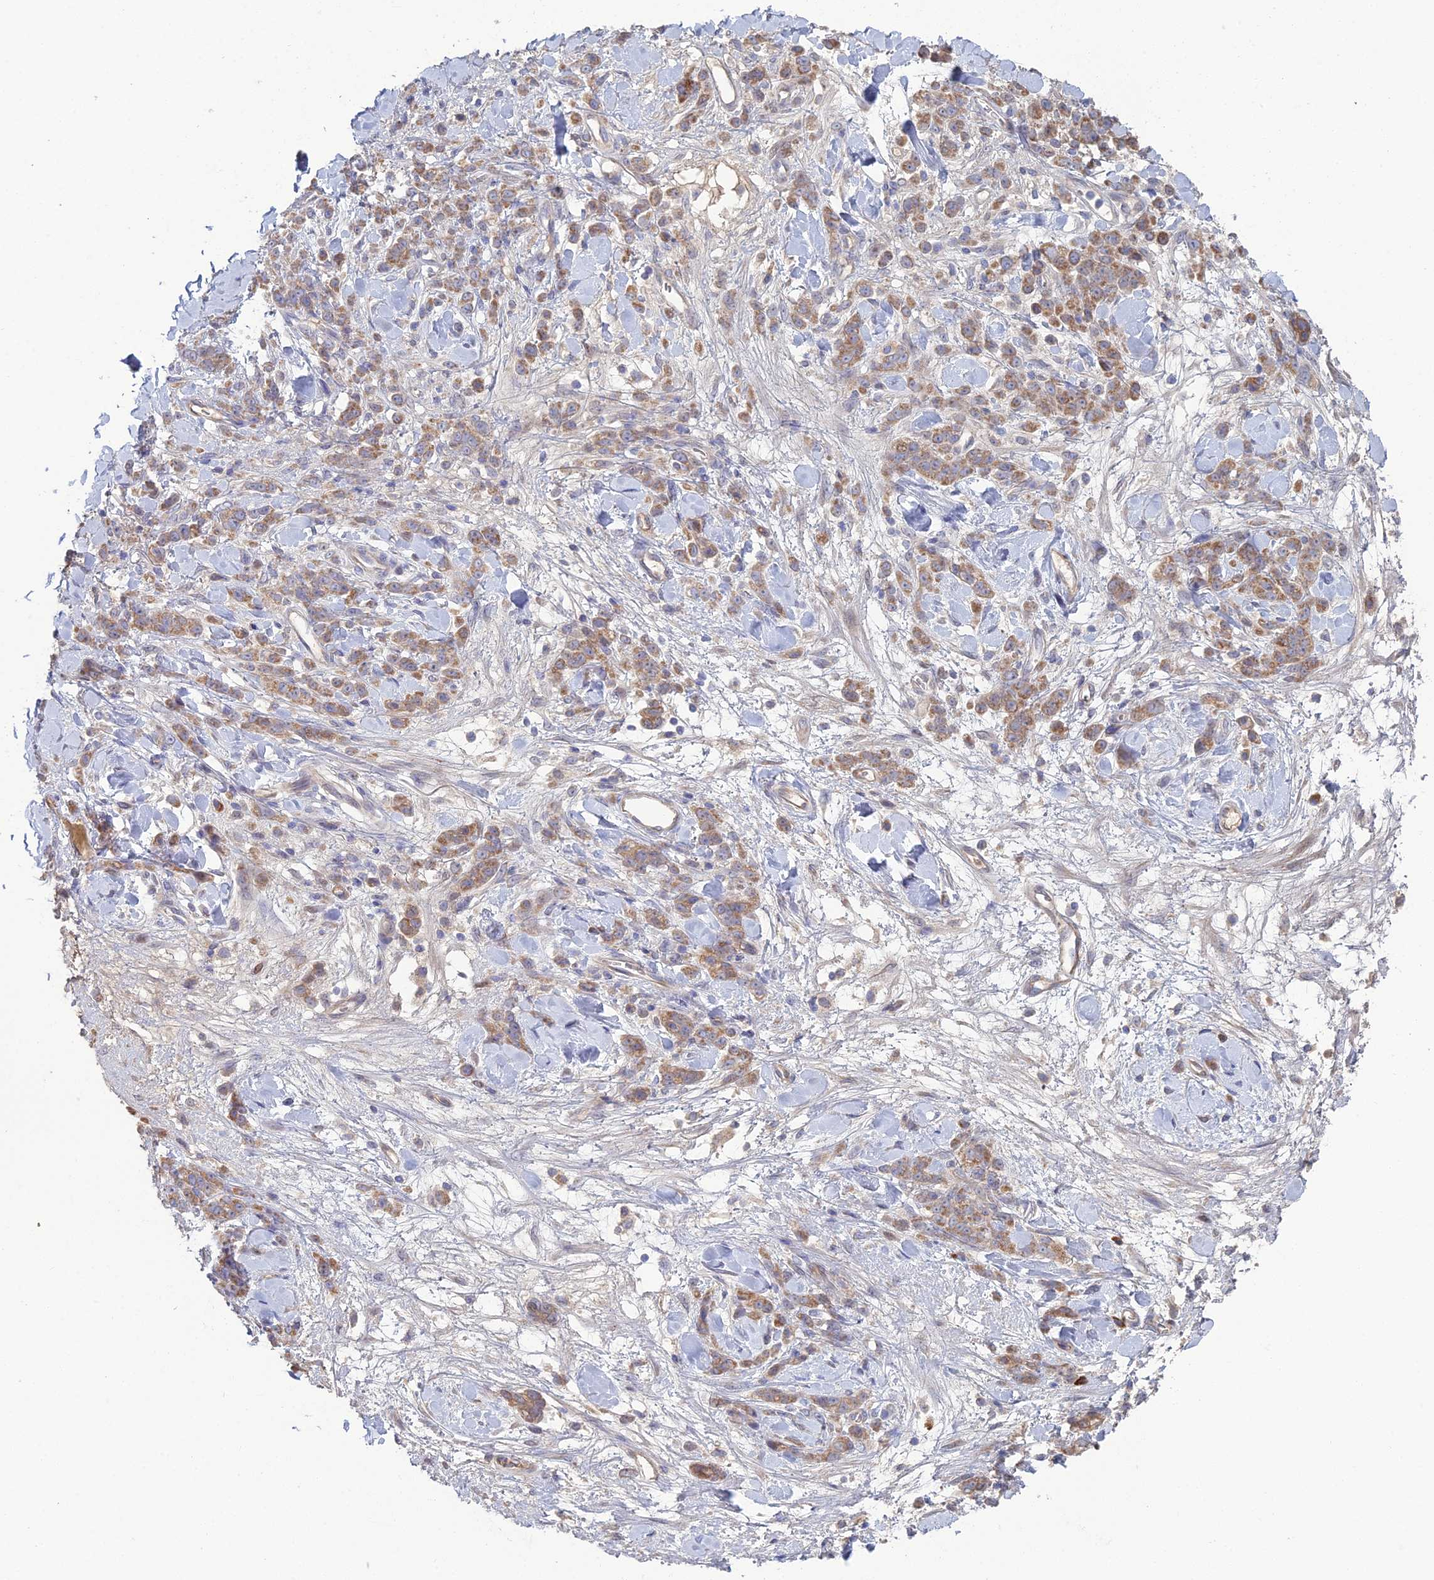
{"staining": {"intensity": "moderate", "quantity": ">75%", "location": "cytoplasmic/membranous"}, "tissue": "stomach cancer", "cell_type": "Tumor cells", "image_type": "cancer", "snomed": [{"axis": "morphology", "description": "Normal tissue, NOS"}, {"axis": "morphology", "description": "Adenocarcinoma, NOS"}, {"axis": "topography", "description": "Stomach"}], "caption": "This micrograph demonstrates immunohistochemistry (IHC) staining of stomach cancer (adenocarcinoma), with medium moderate cytoplasmic/membranous expression in about >75% of tumor cells.", "gene": "ARL16", "patient": {"sex": "male", "age": 82}}